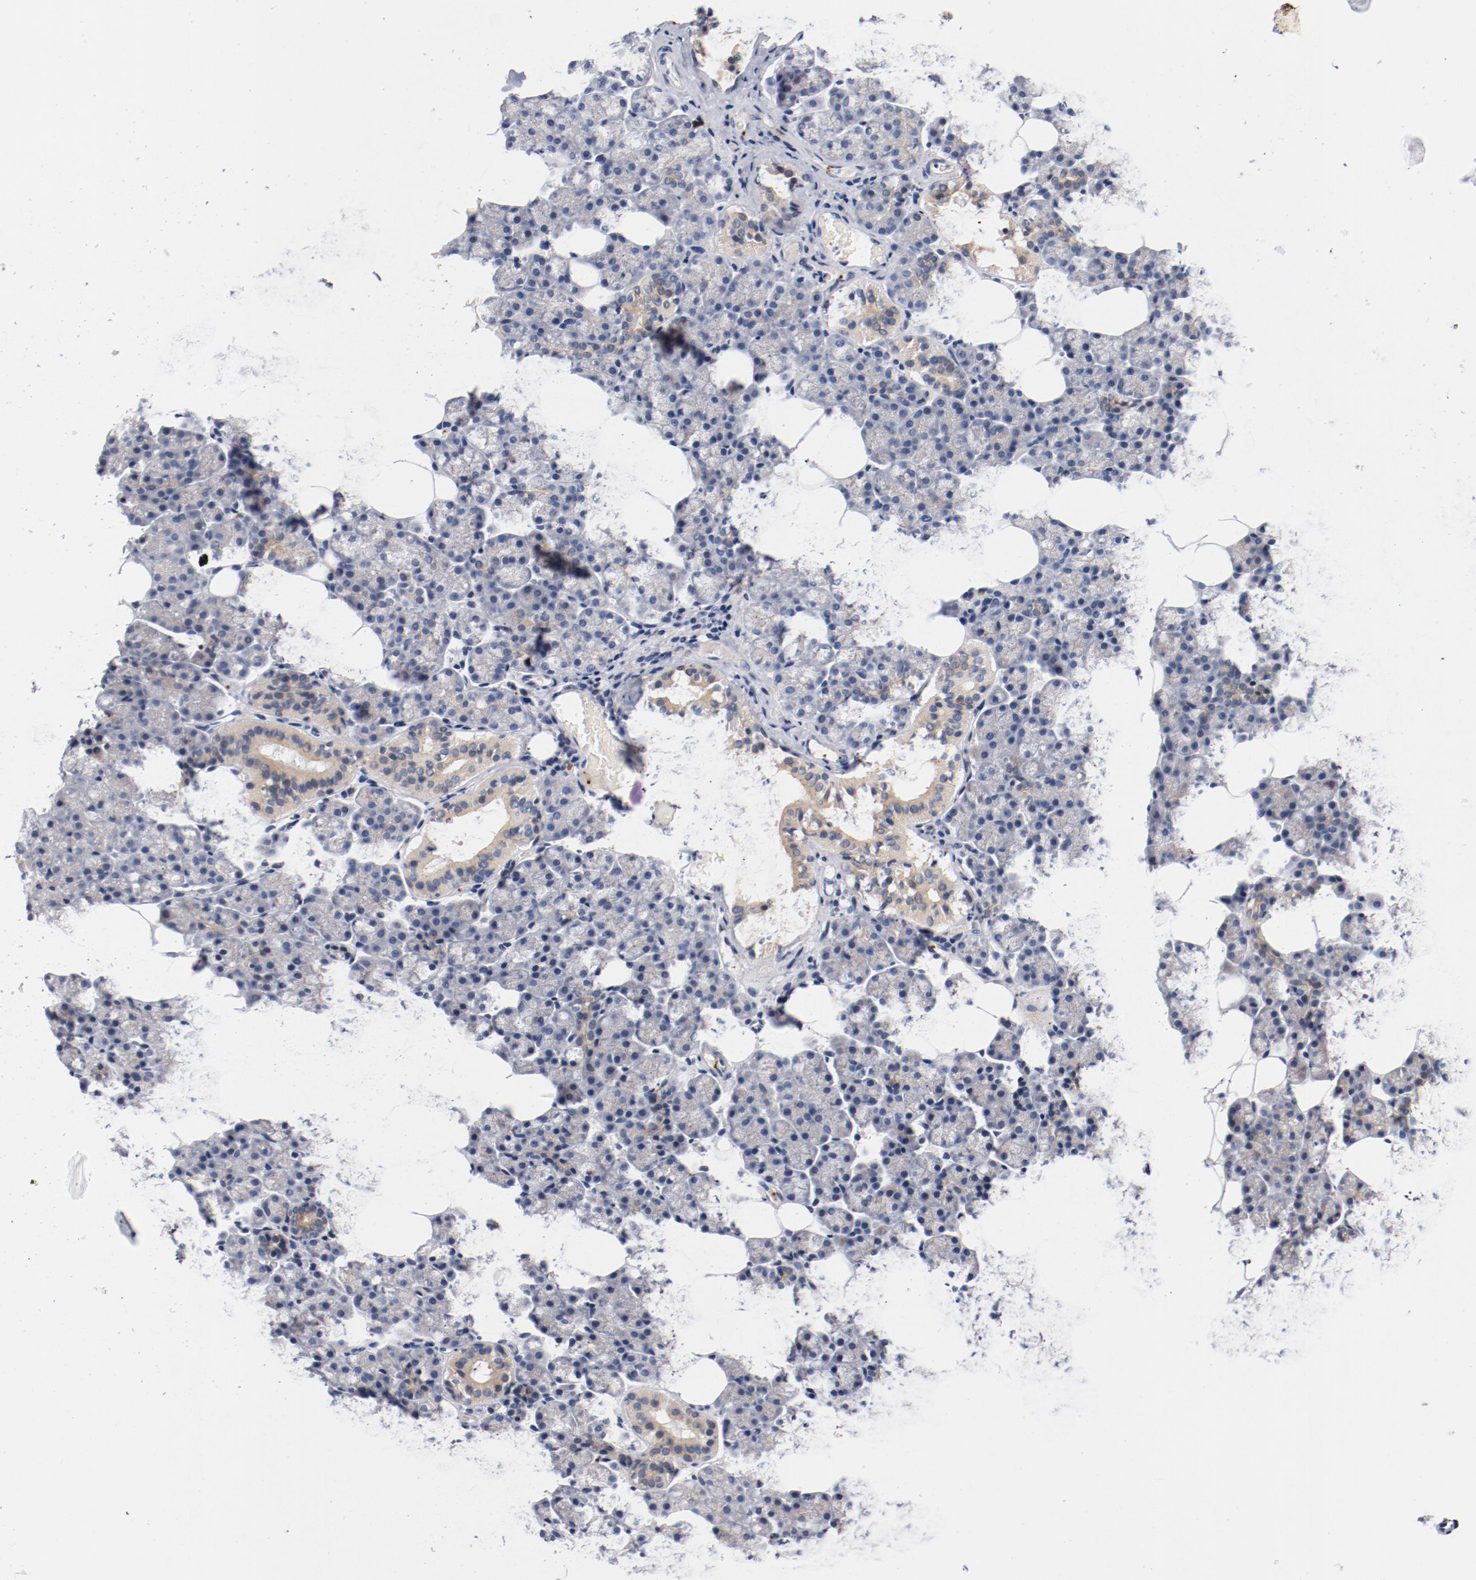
{"staining": {"intensity": "negative", "quantity": "none", "location": "none"}, "tissue": "salivary gland", "cell_type": "Glandular cells", "image_type": "normal", "snomed": [{"axis": "morphology", "description": "Normal tissue, NOS"}, {"axis": "topography", "description": "Lymph node"}, {"axis": "topography", "description": "Salivary gland"}], "caption": "This image is of unremarkable salivary gland stained with immunohistochemistry (IHC) to label a protein in brown with the nuclei are counter-stained blue. There is no staining in glandular cells.", "gene": "PIM1", "patient": {"sex": "male", "age": 8}}